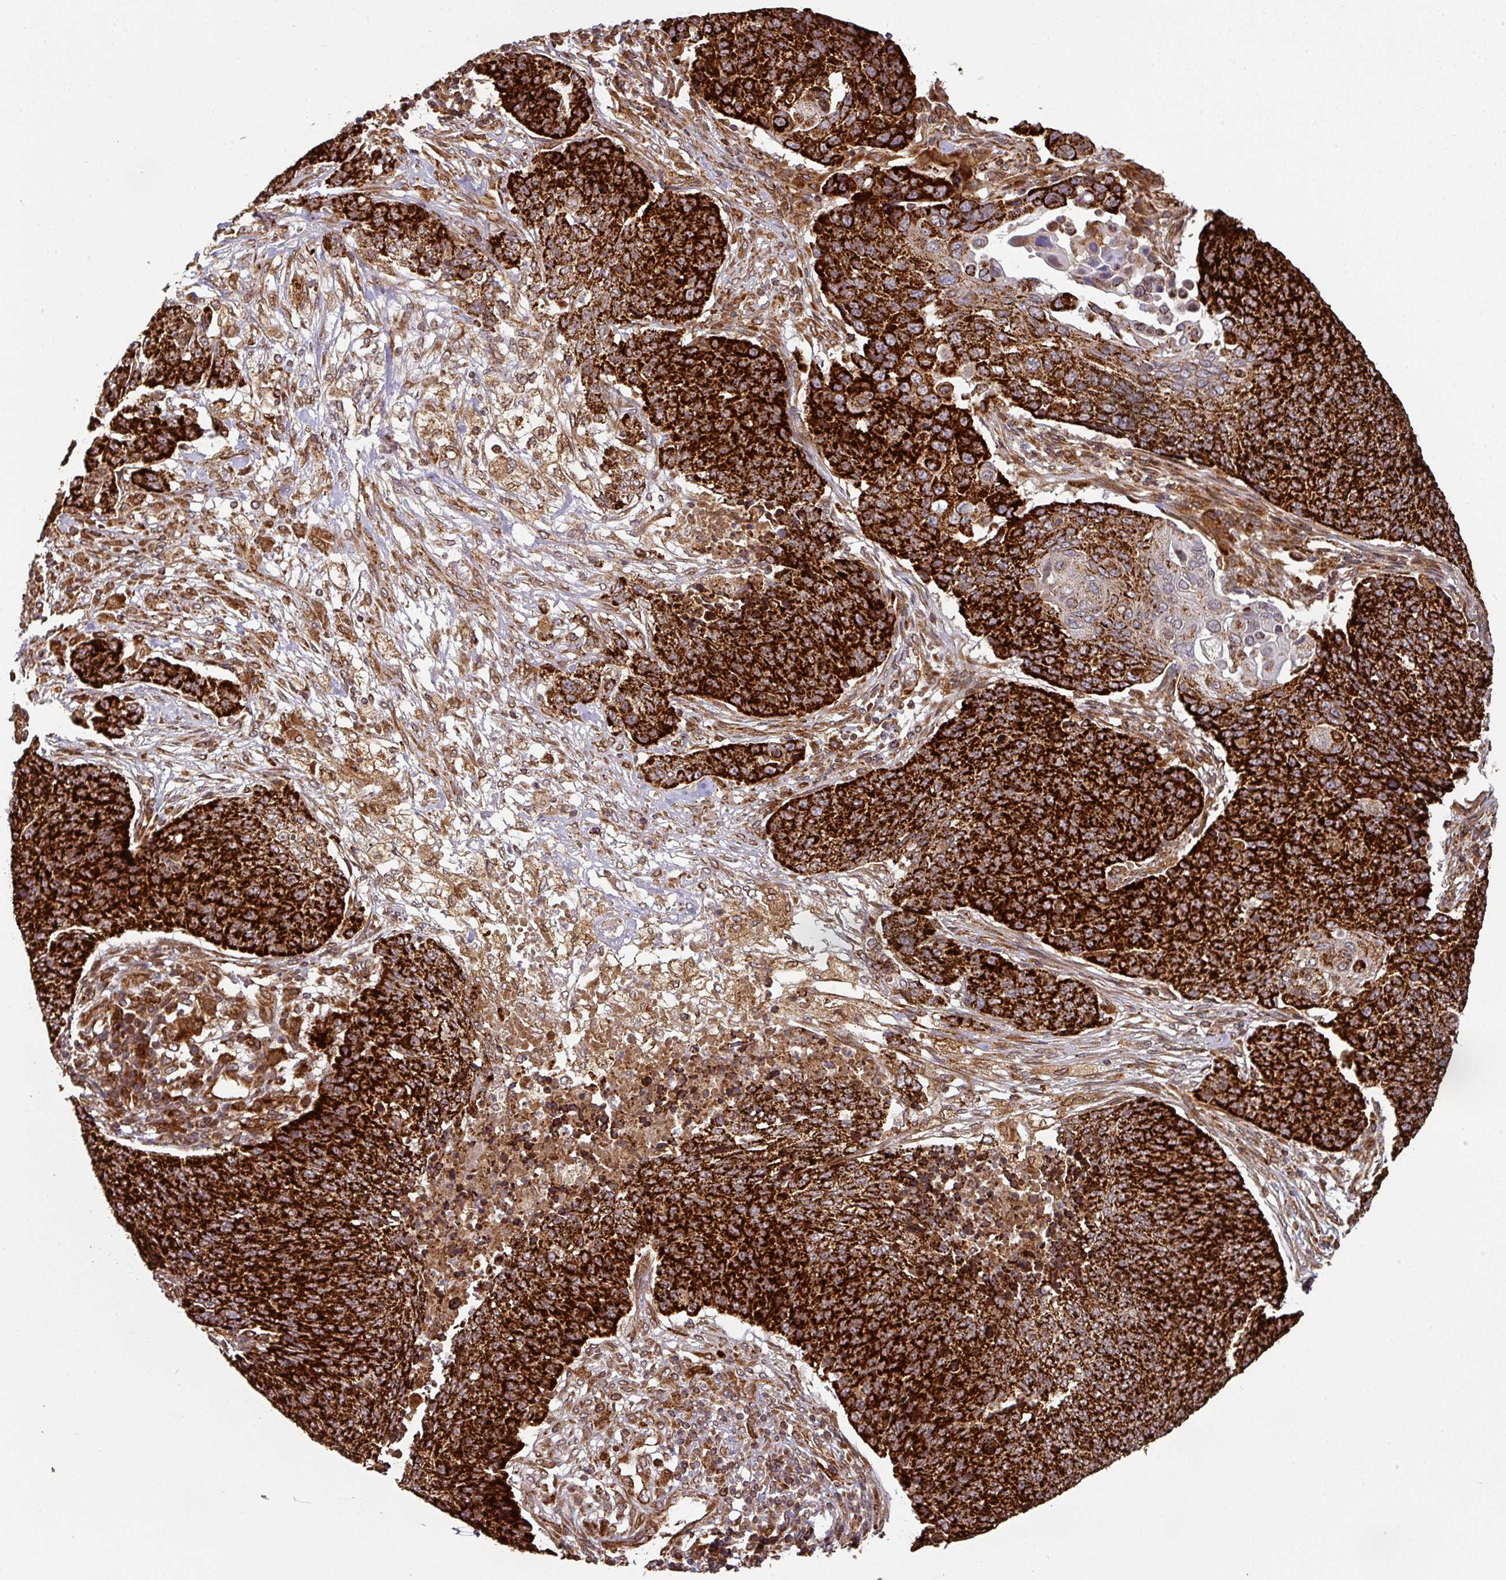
{"staining": {"intensity": "strong", "quantity": ">75%", "location": "cytoplasmic/membranous"}, "tissue": "lung cancer", "cell_type": "Tumor cells", "image_type": "cancer", "snomed": [{"axis": "morphology", "description": "Normal tissue, NOS"}, {"axis": "morphology", "description": "Squamous cell carcinoma, NOS"}, {"axis": "topography", "description": "Lymph node"}, {"axis": "topography", "description": "Lung"}], "caption": "Brown immunohistochemical staining in squamous cell carcinoma (lung) shows strong cytoplasmic/membranous expression in about >75% of tumor cells. (DAB = brown stain, brightfield microscopy at high magnification).", "gene": "TRAP1", "patient": {"sex": "male", "age": 66}}